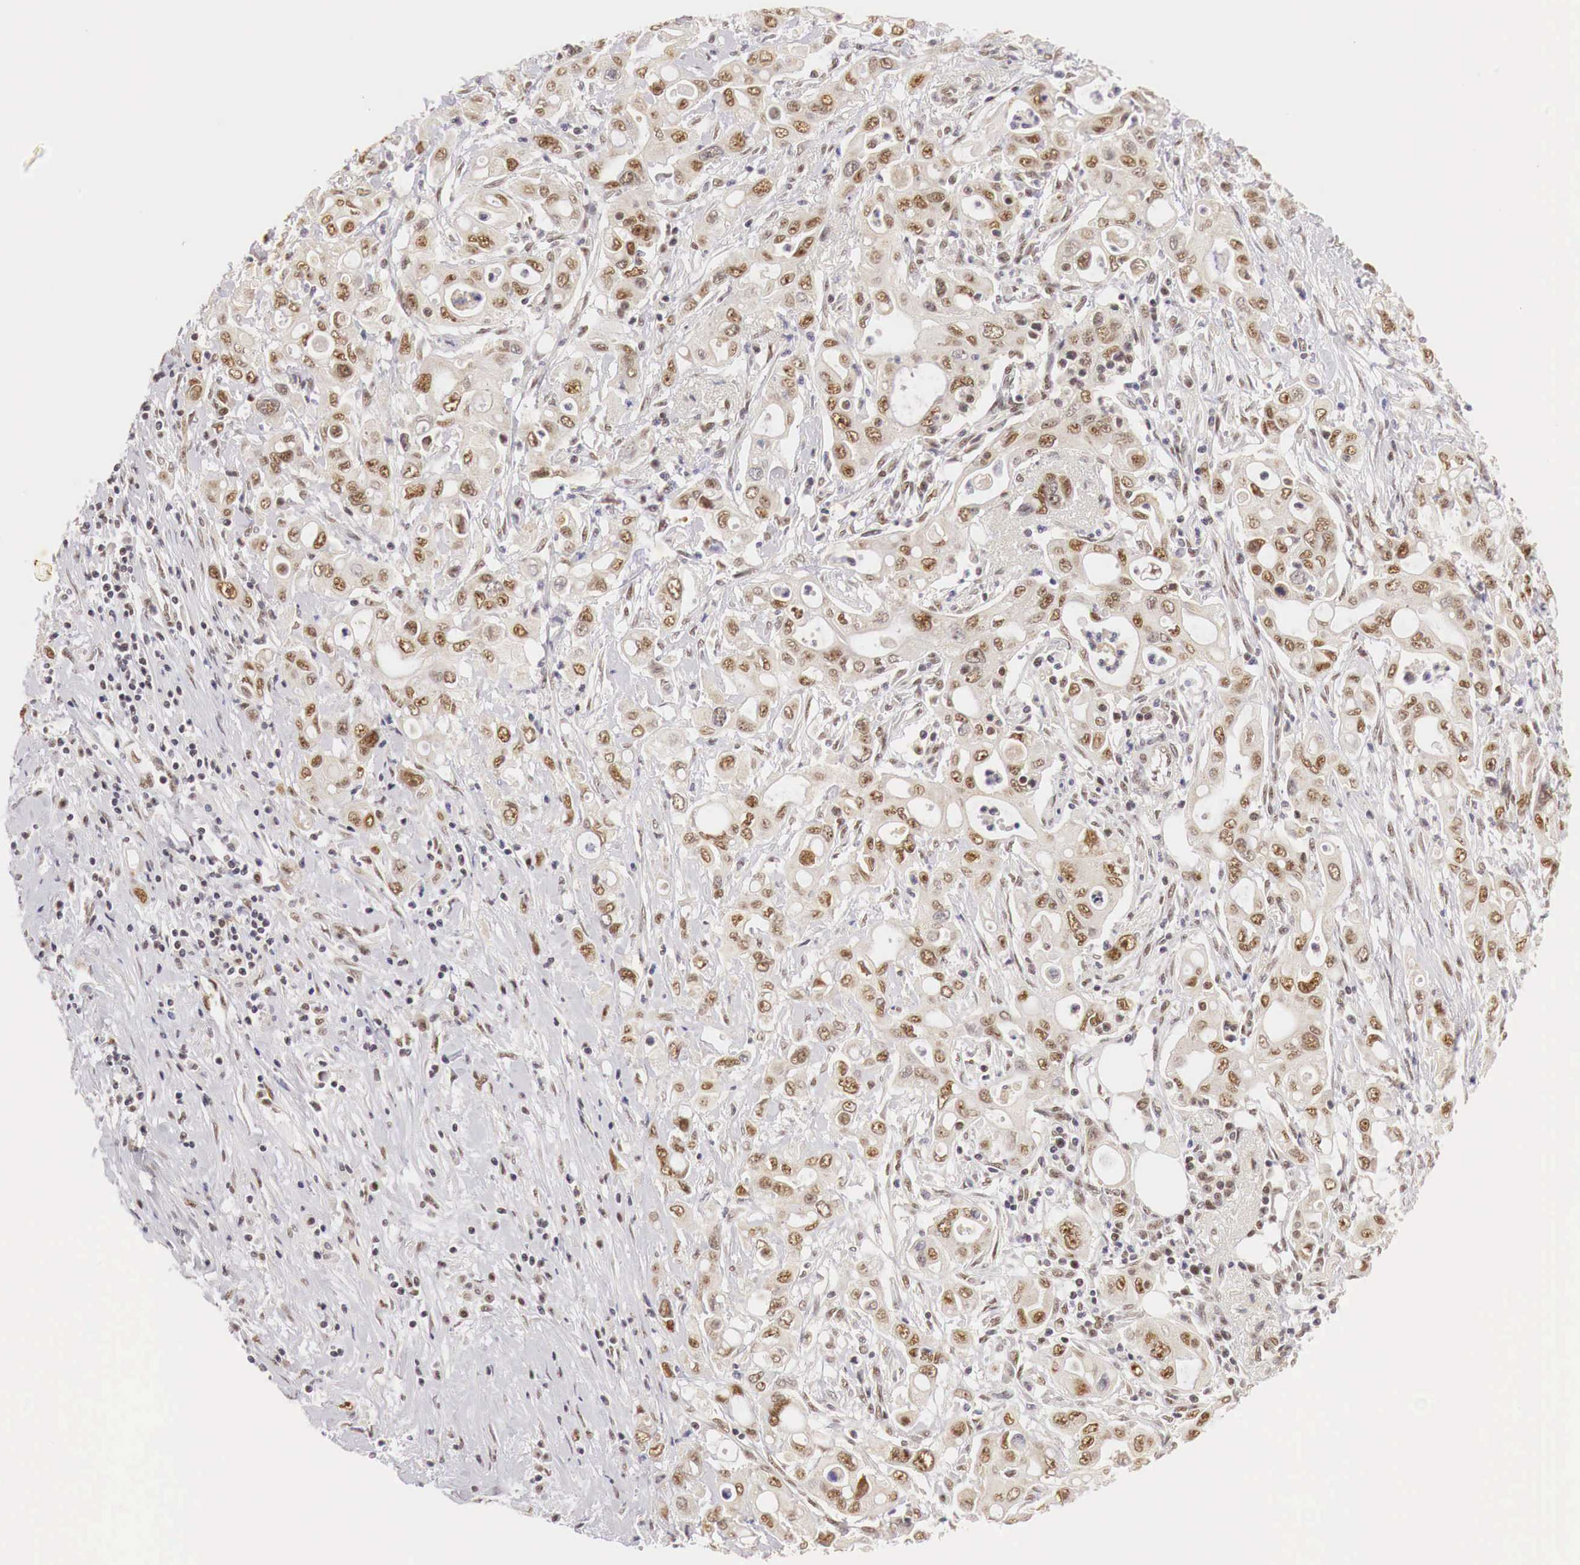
{"staining": {"intensity": "weak", "quantity": ">75%", "location": "cytoplasmic/membranous,nuclear"}, "tissue": "pancreatic cancer", "cell_type": "Tumor cells", "image_type": "cancer", "snomed": [{"axis": "morphology", "description": "Adenocarcinoma, NOS"}, {"axis": "topography", "description": "Pancreas"}], "caption": "Immunohistochemistry image of neoplastic tissue: pancreatic adenocarcinoma stained using immunohistochemistry (IHC) demonstrates low levels of weak protein expression localized specifically in the cytoplasmic/membranous and nuclear of tumor cells, appearing as a cytoplasmic/membranous and nuclear brown color.", "gene": "GPKOW", "patient": {"sex": "female", "age": 57}}